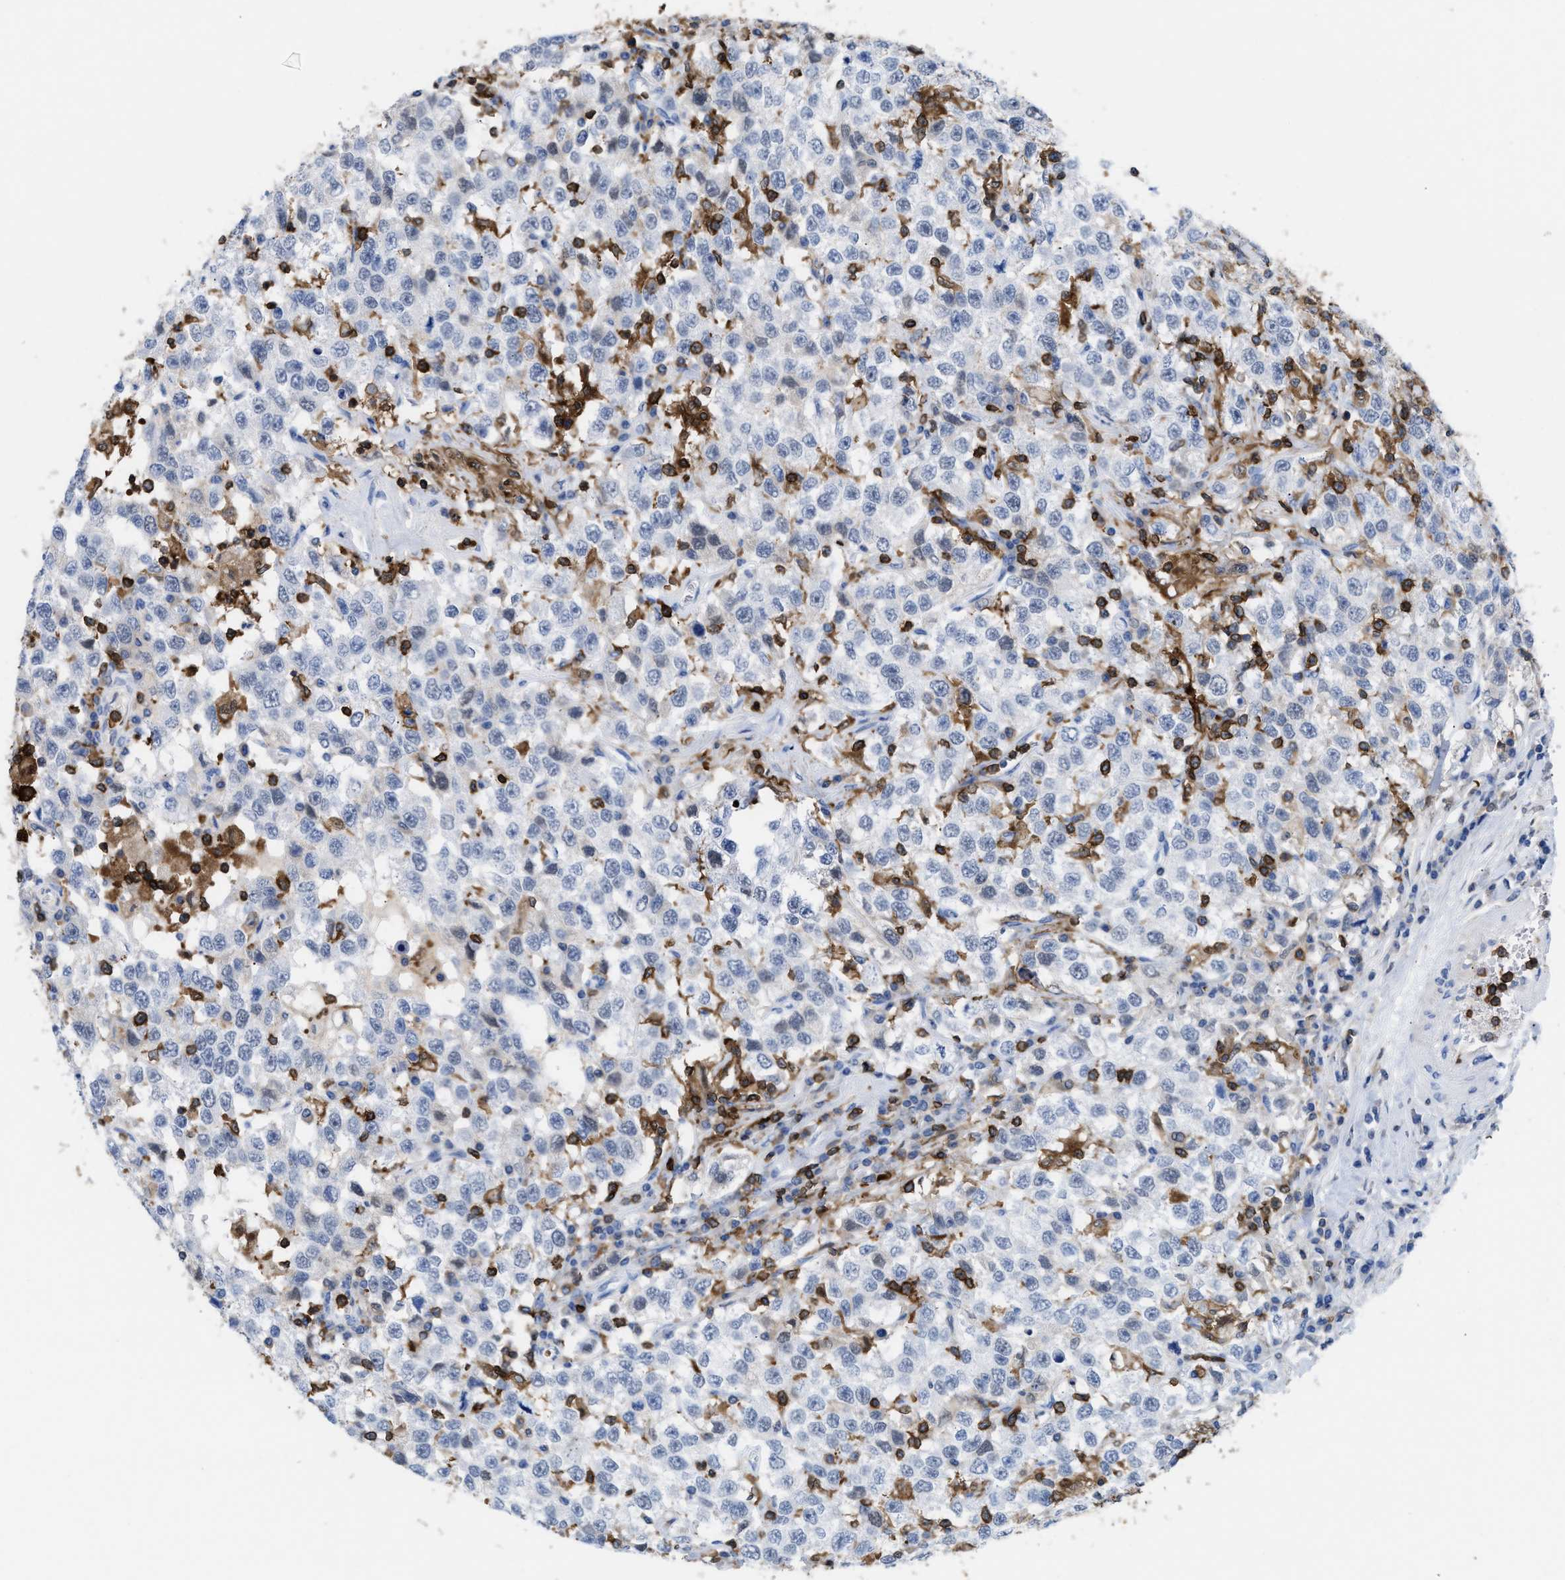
{"staining": {"intensity": "negative", "quantity": "none", "location": "none"}, "tissue": "testis cancer", "cell_type": "Tumor cells", "image_type": "cancer", "snomed": [{"axis": "morphology", "description": "Seminoma, NOS"}, {"axis": "topography", "description": "Testis"}], "caption": "Photomicrograph shows no protein positivity in tumor cells of seminoma (testis) tissue. (Immunohistochemistry, brightfield microscopy, high magnification).", "gene": "LCP1", "patient": {"sex": "male", "age": 41}}